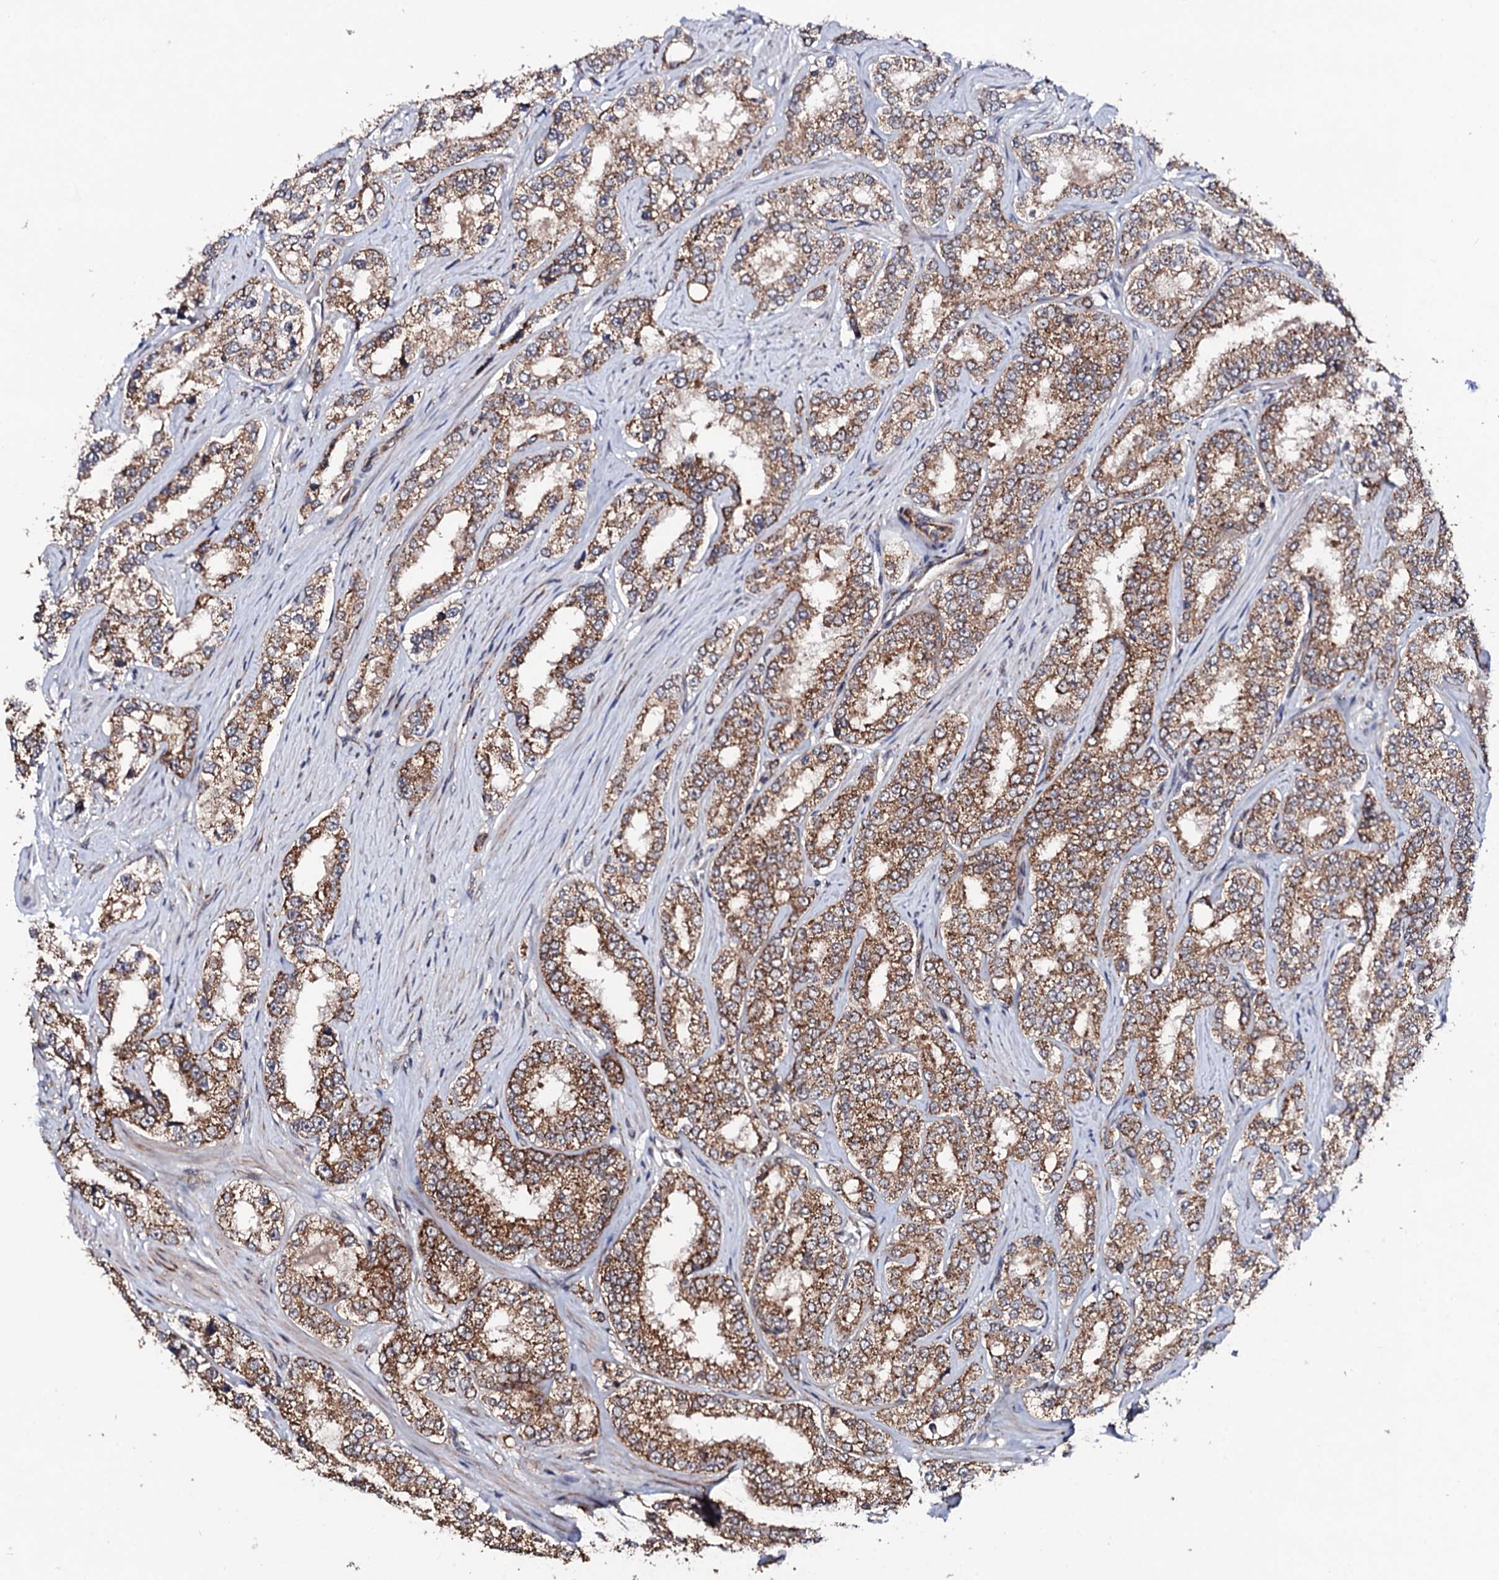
{"staining": {"intensity": "moderate", "quantity": ">75%", "location": "cytoplasmic/membranous"}, "tissue": "prostate cancer", "cell_type": "Tumor cells", "image_type": "cancer", "snomed": [{"axis": "morphology", "description": "Normal tissue, NOS"}, {"axis": "morphology", "description": "Adenocarcinoma, High grade"}, {"axis": "topography", "description": "Prostate"}], "caption": "Prostate cancer was stained to show a protein in brown. There is medium levels of moderate cytoplasmic/membranous expression in about >75% of tumor cells.", "gene": "MTIF3", "patient": {"sex": "male", "age": 83}}